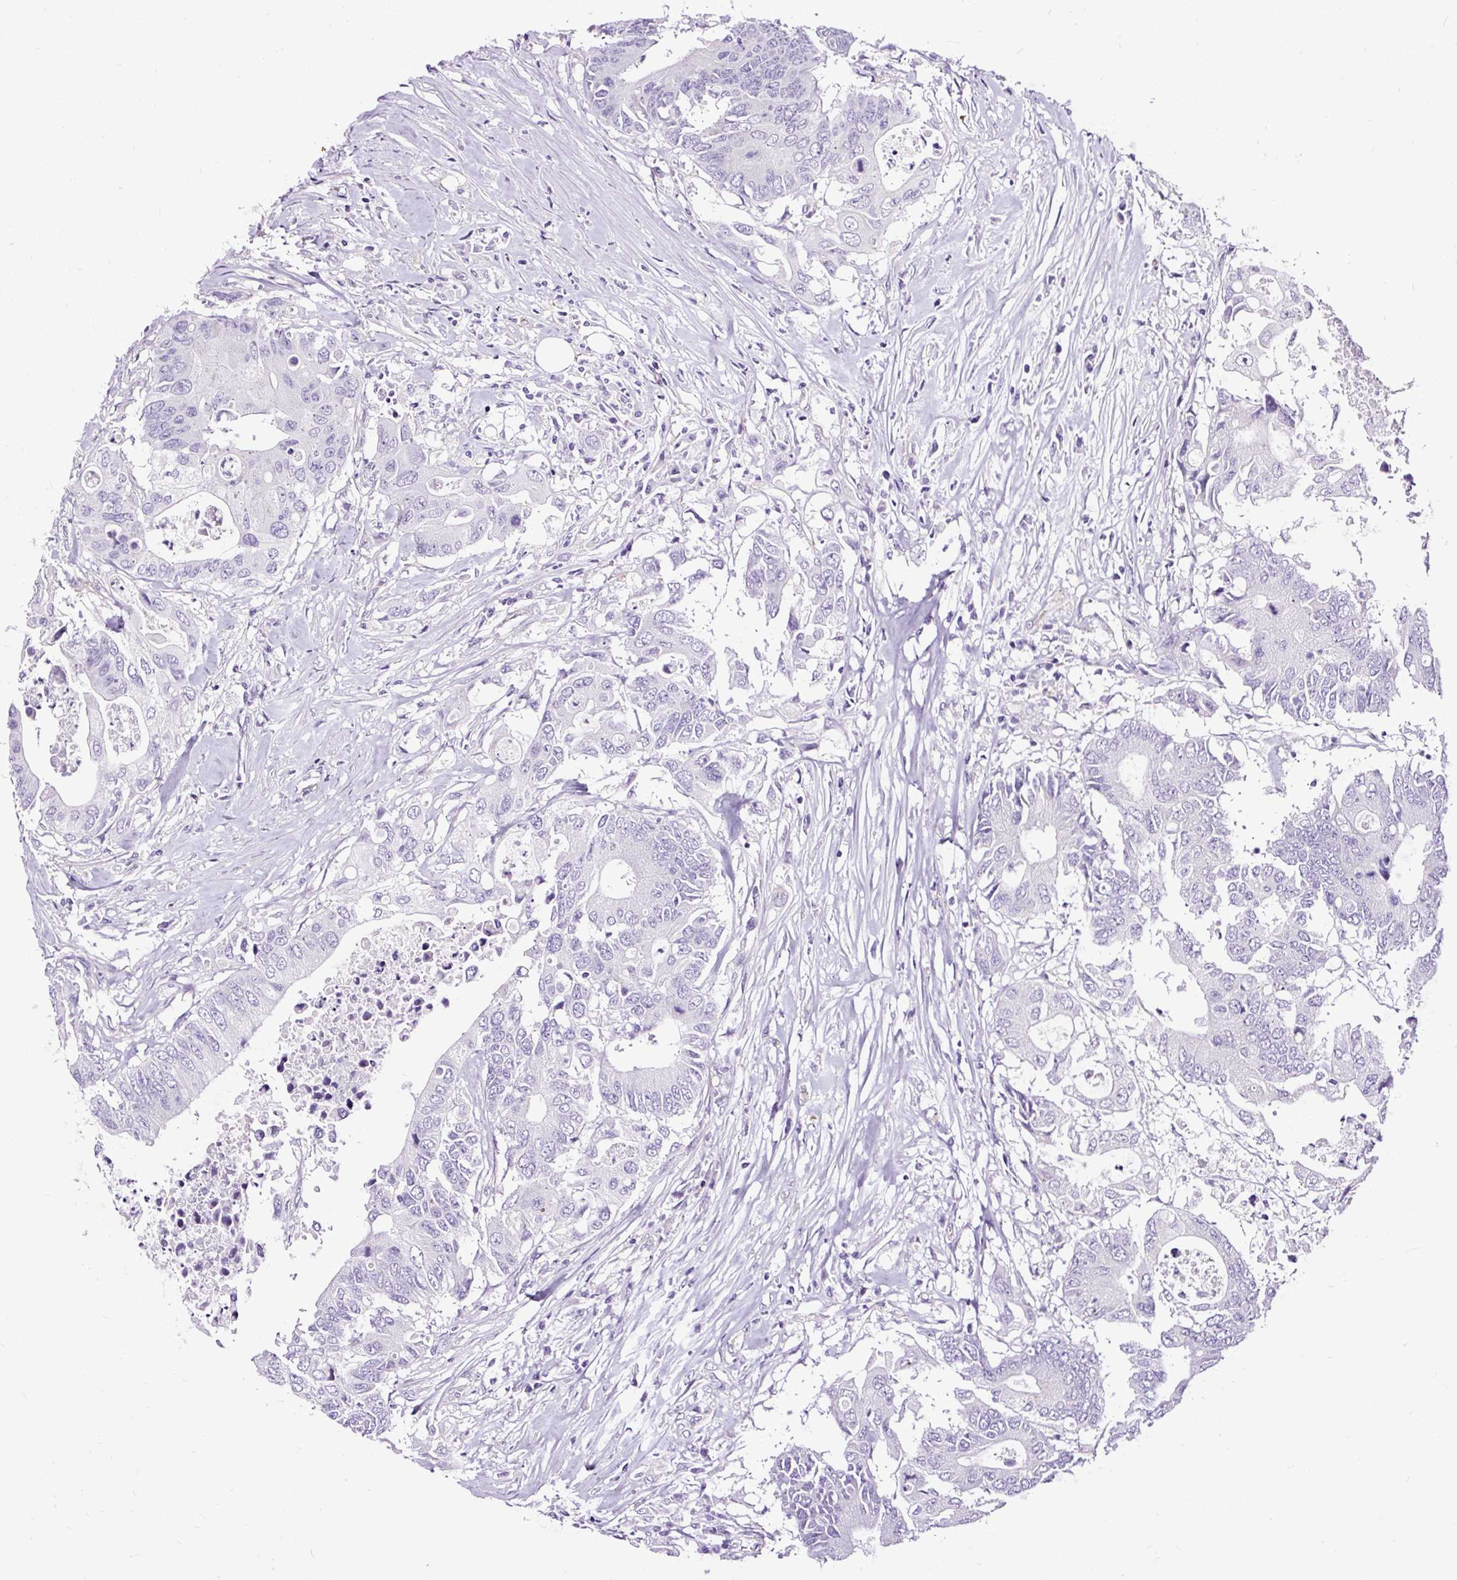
{"staining": {"intensity": "negative", "quantity": "none", "location": "none"}, "tissue": "colorectal cancer", "cell_type": "Tumor cells", "image_type": "cancer", "snomed": [{"axis": "morphology", "description": "Adenocarcinoma, NOS"}, {"axis": "topography", "description": "Colon"}], "caption": "The image displays no significant positivity in tumor cells of colorectal cancer (adenocarcinoma).", "gene": "SLC7A8", "patient": {"sex": "male", "age": 71}}